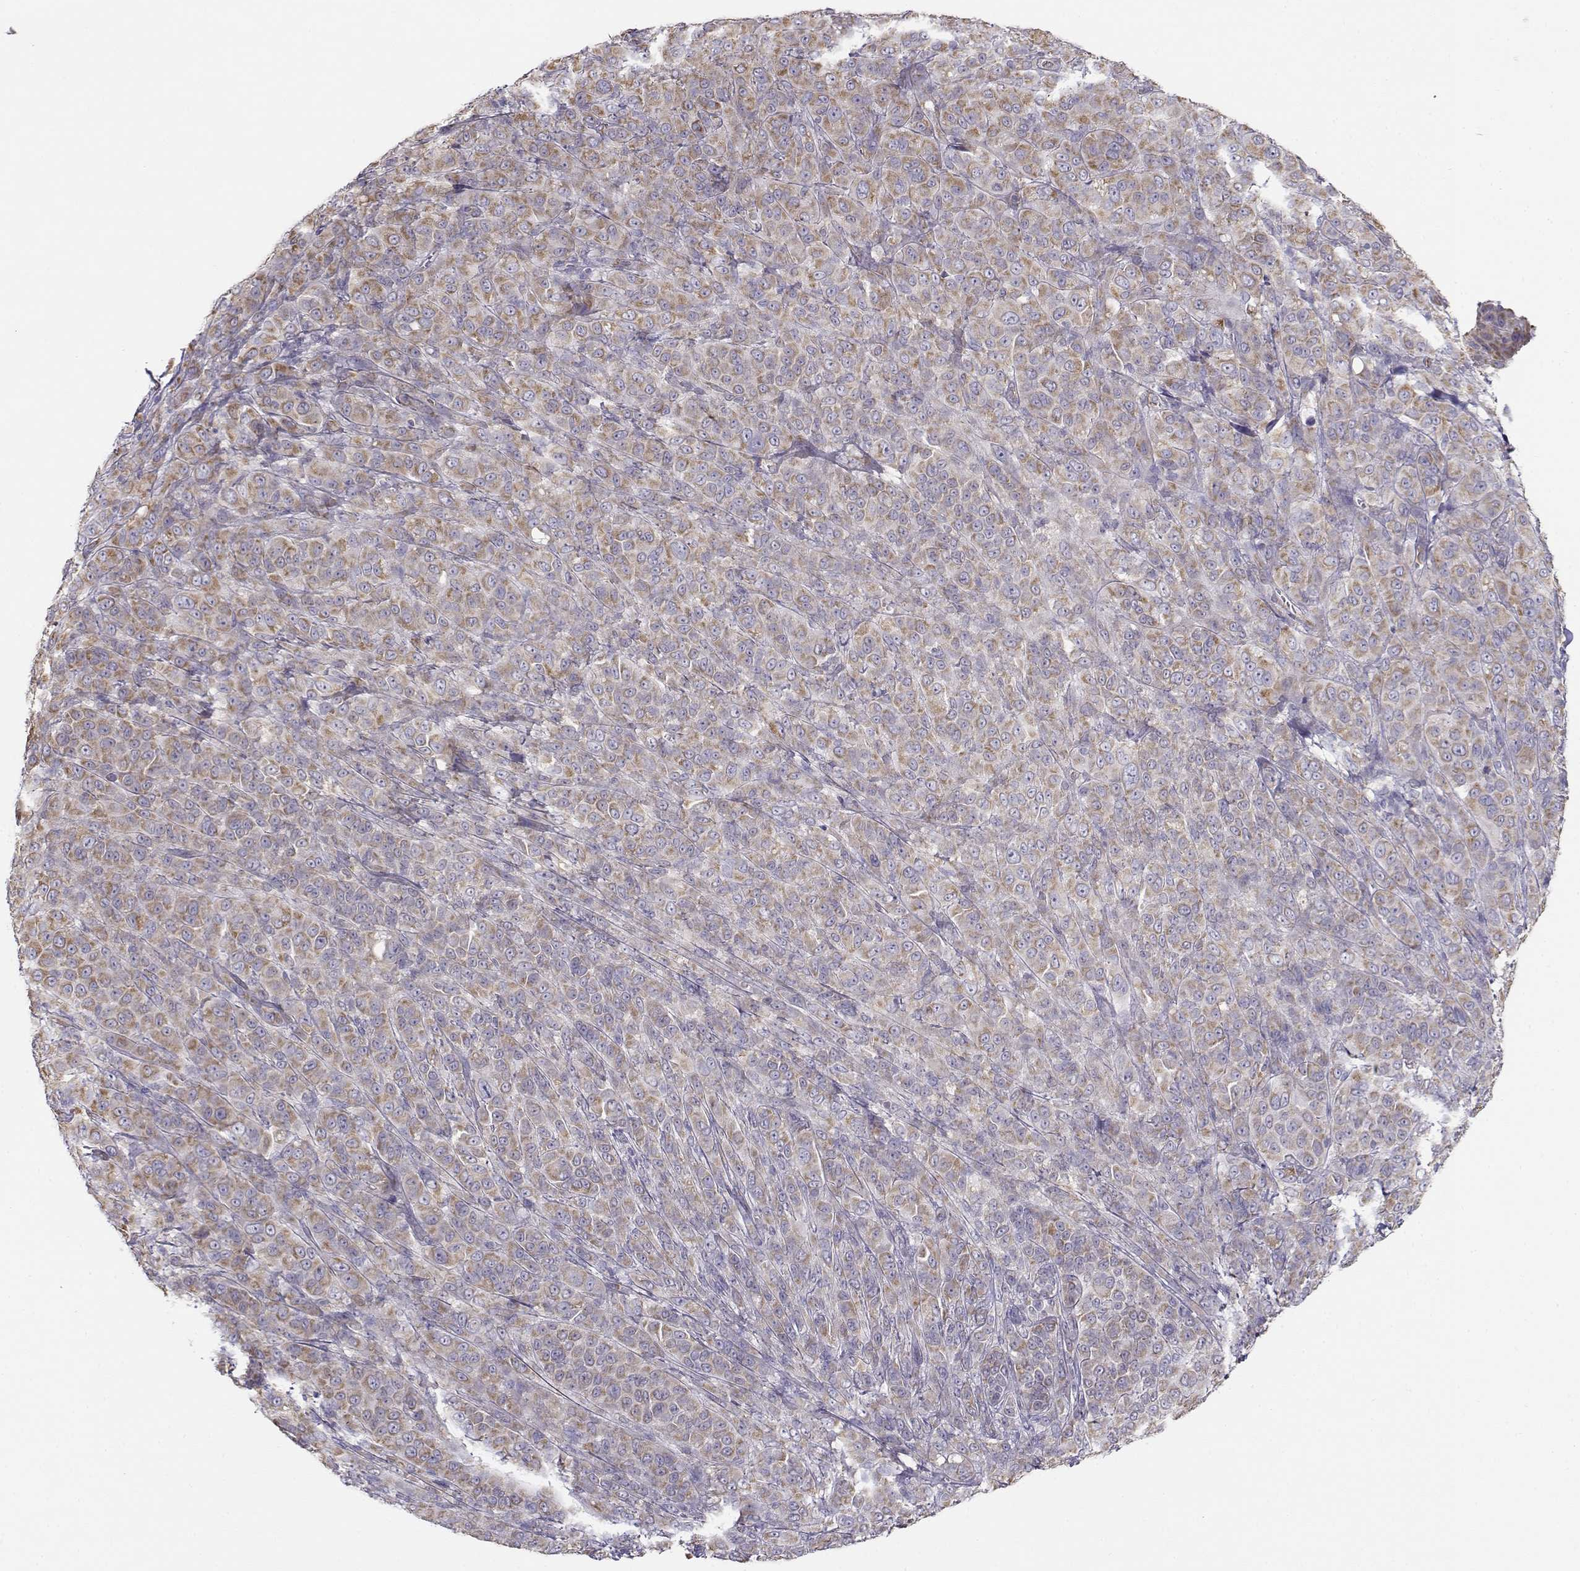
{"staining": {"intensity": "weak", "quantity": ">75%", "location": "cytoplasmic/membranous"}, "tissue": "melanoma", "cell_type": "Tumor cells", "image_type": "cancer", "snomed": [{"axis": "morphology", "description": "Malignant melanoma, NOS"}, {"axis": "topography", "description": "Skin"}], "caption": "Immunohistochemical staining of human malignant melanoma demonstrates low levels of weak cytoplasmic/membranous protein staining in approximately >75% of tumor cells.", "gene": "BEND6", "patient": {"sex": "female", "age": 87}}